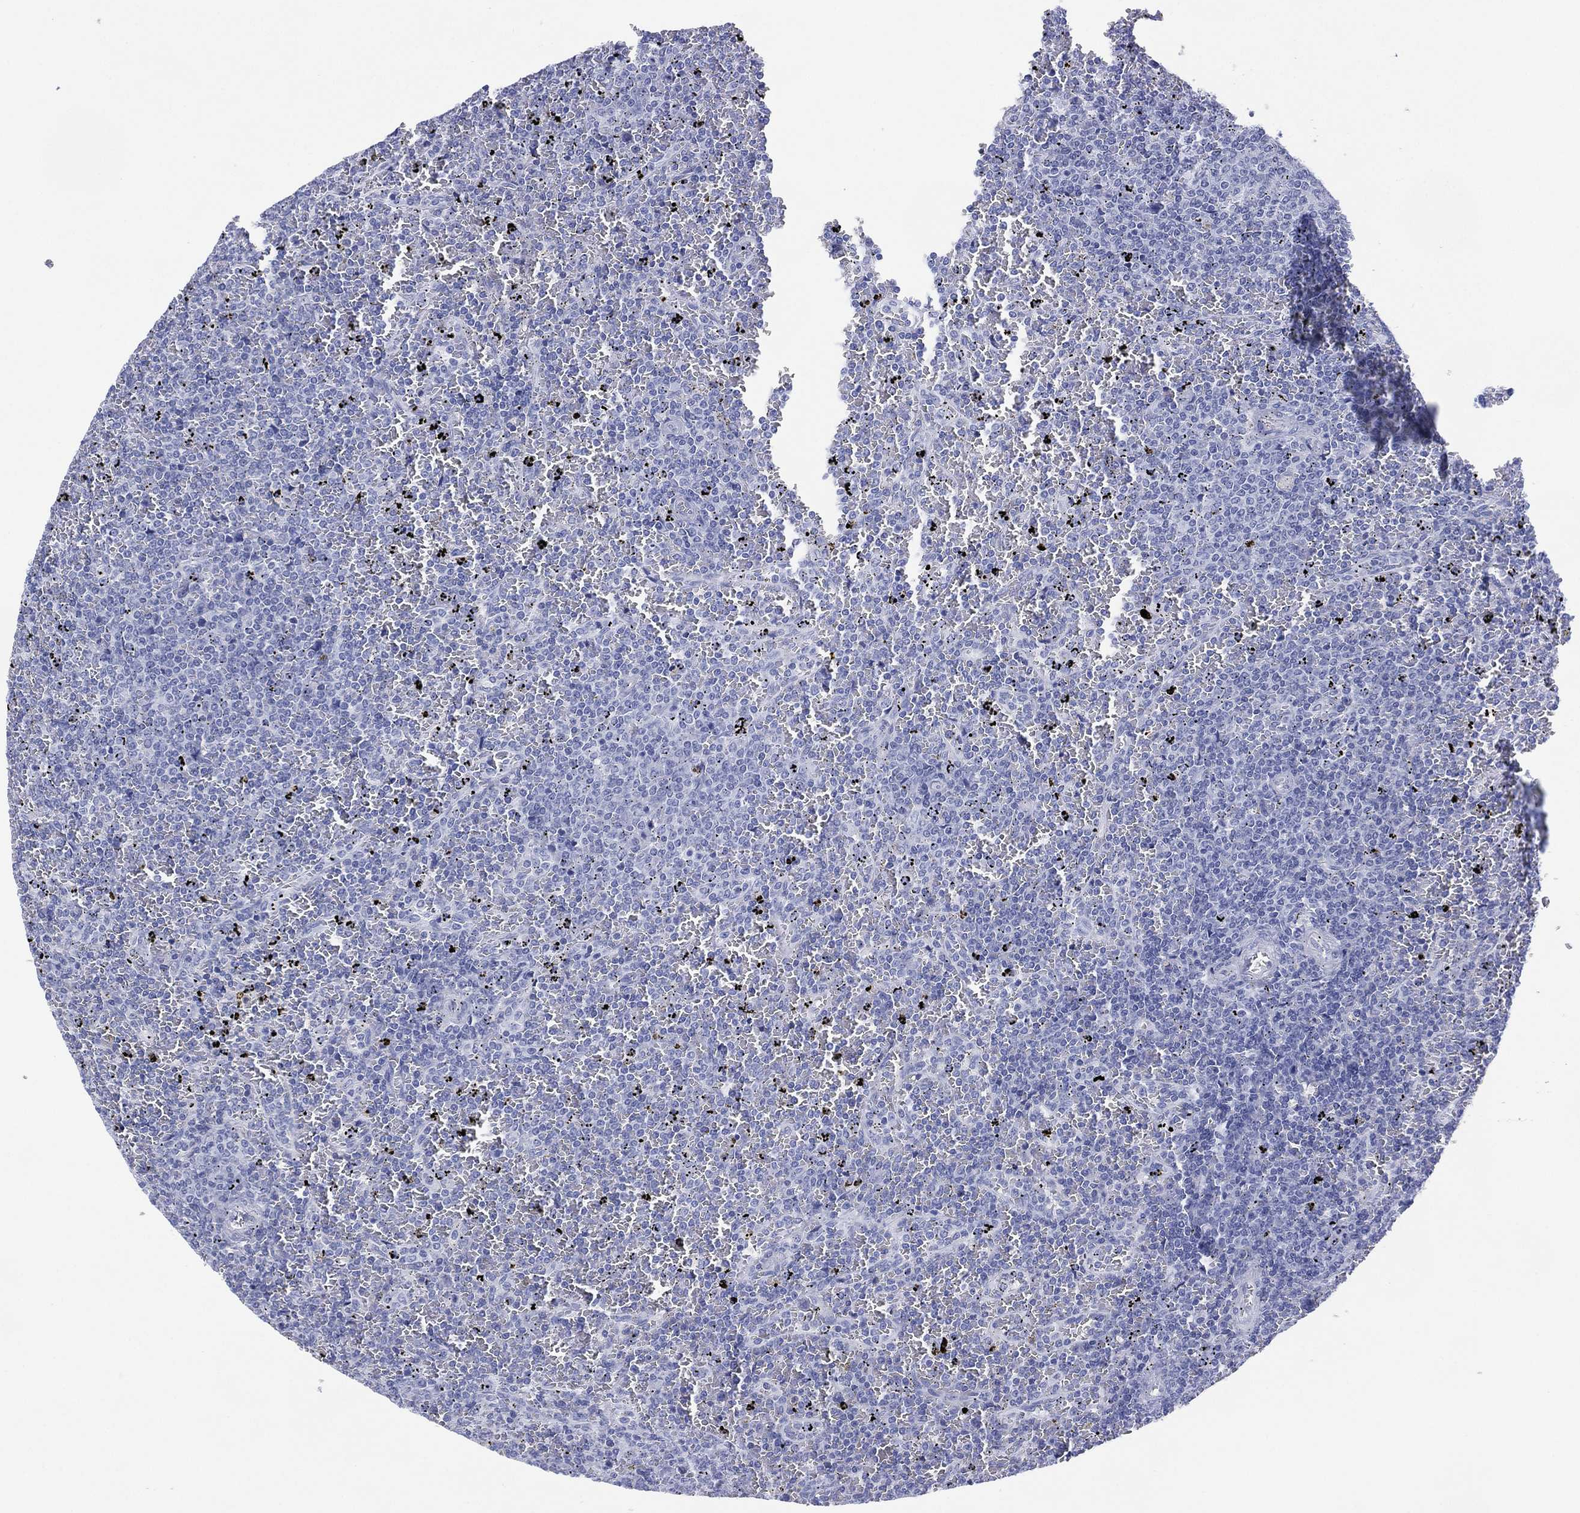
{"staining": {"intensity": "negative", "quantity": "none", "location": "none"}, "tissue": "lymphoma", "cell_type": "Tumor cells", "image_type": "cancer", "snomed": [{"axis": "morphology", "description": "Malignant lymphoma, non-Hodgkin's type, Low grade"}, {"axis": "topography", "description": "Spleen"}], "caption": "Immunohistochemical staining of lymphoma displays no significant positivity in tumor cells.", "gene": "DSG1", "patient": {"sex": "female", "age": 77}}